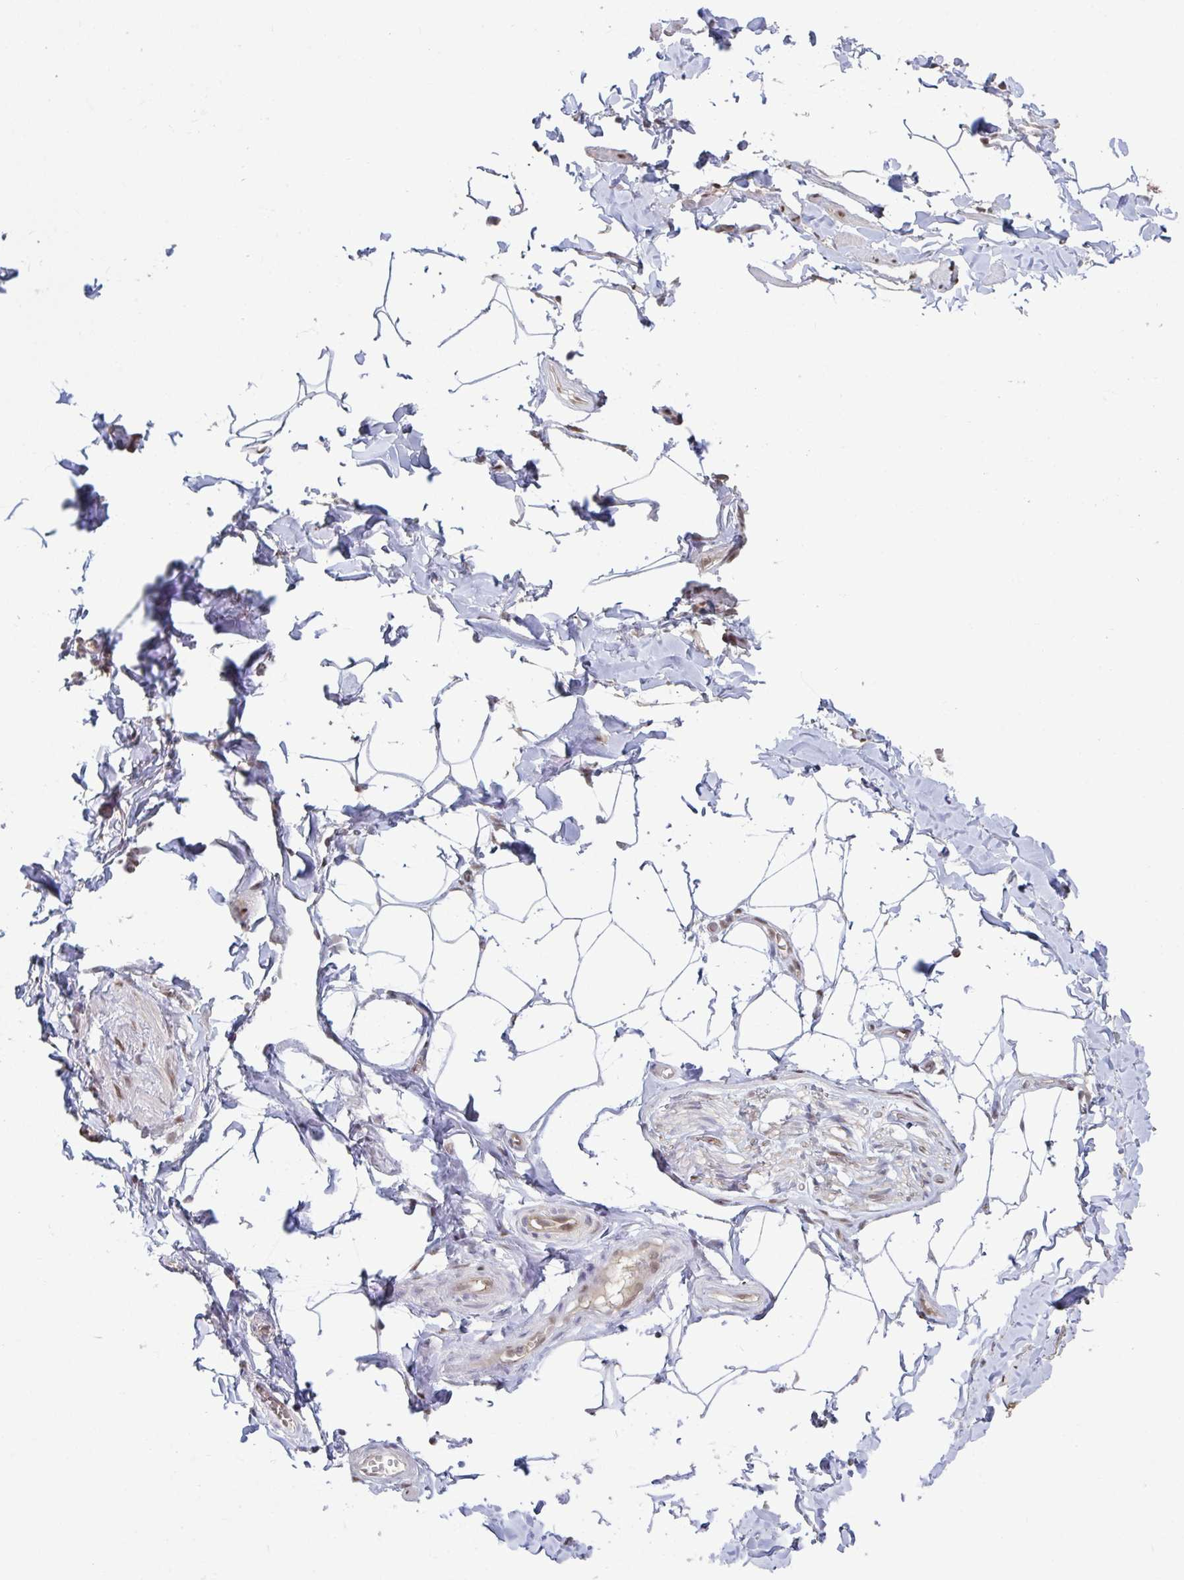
{"staining": {"intensity": "negative", "quantity": "none", "location": "none"}, "tissue": "adipose tissue", "cell_type": "Adipocytes", "image_type": "normal", "snomed": [{"axis": "morphology", "description": "Normal tissue, NOS"}, {"axis": "topography", "description": "Soft tissue"}, {"axis": "topography", "description": "Adipose tissue"}, {"axis": "topography", "description": "Vascular tissue"}, {"axis": "topography", "description": "Peripheral nerve tissue"}], "caption": "Histopathology image shows no protein staining in adipocytes of unremarkable adipose tissue.", "gene": "ACD", "patient": {"sex": "male", "age": 29}}